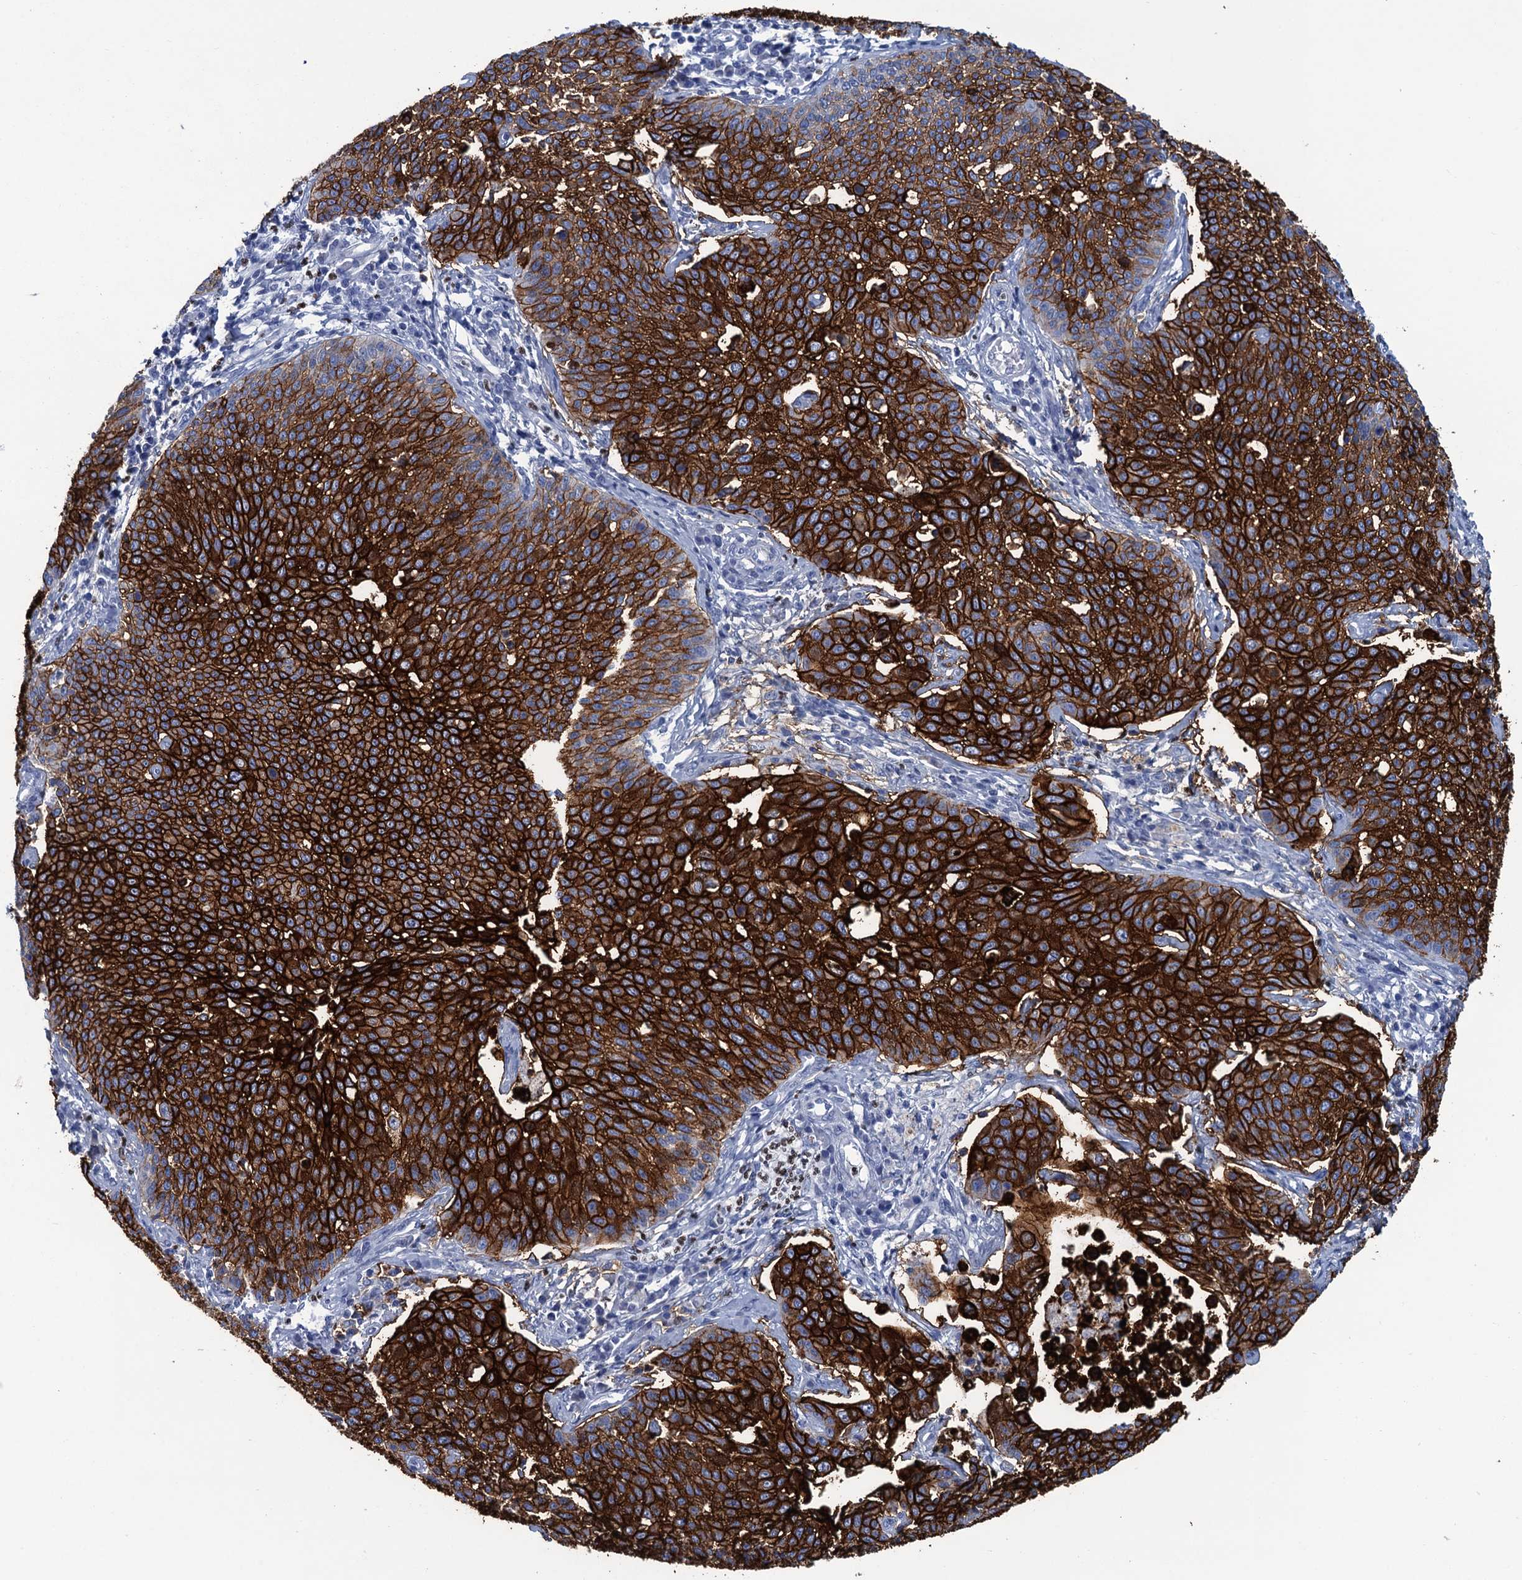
{"staining": {"intensity": "strong", "quantity": ">75%", "location": "cytoplasmic/membranous"}, "tissue": "cervical cancer", "cell_type": "Tumor cells", "image_type": "cancer", "snomed": [{"axis": "morphology", "description": "Squamous cell carcinoma, NOS"}, {"axis": "topography", "description": "Cervix"}], "caption": "High-power microscopy captured an immunohistochemistry (IHC) micrograph of squamous cell carcinoma (cervical), revealing strong cytoplasmic/membranous staining in about >75% of tumor cells.", "gene": "RHCG", "patient": {"sex": "female", "age": 34}}